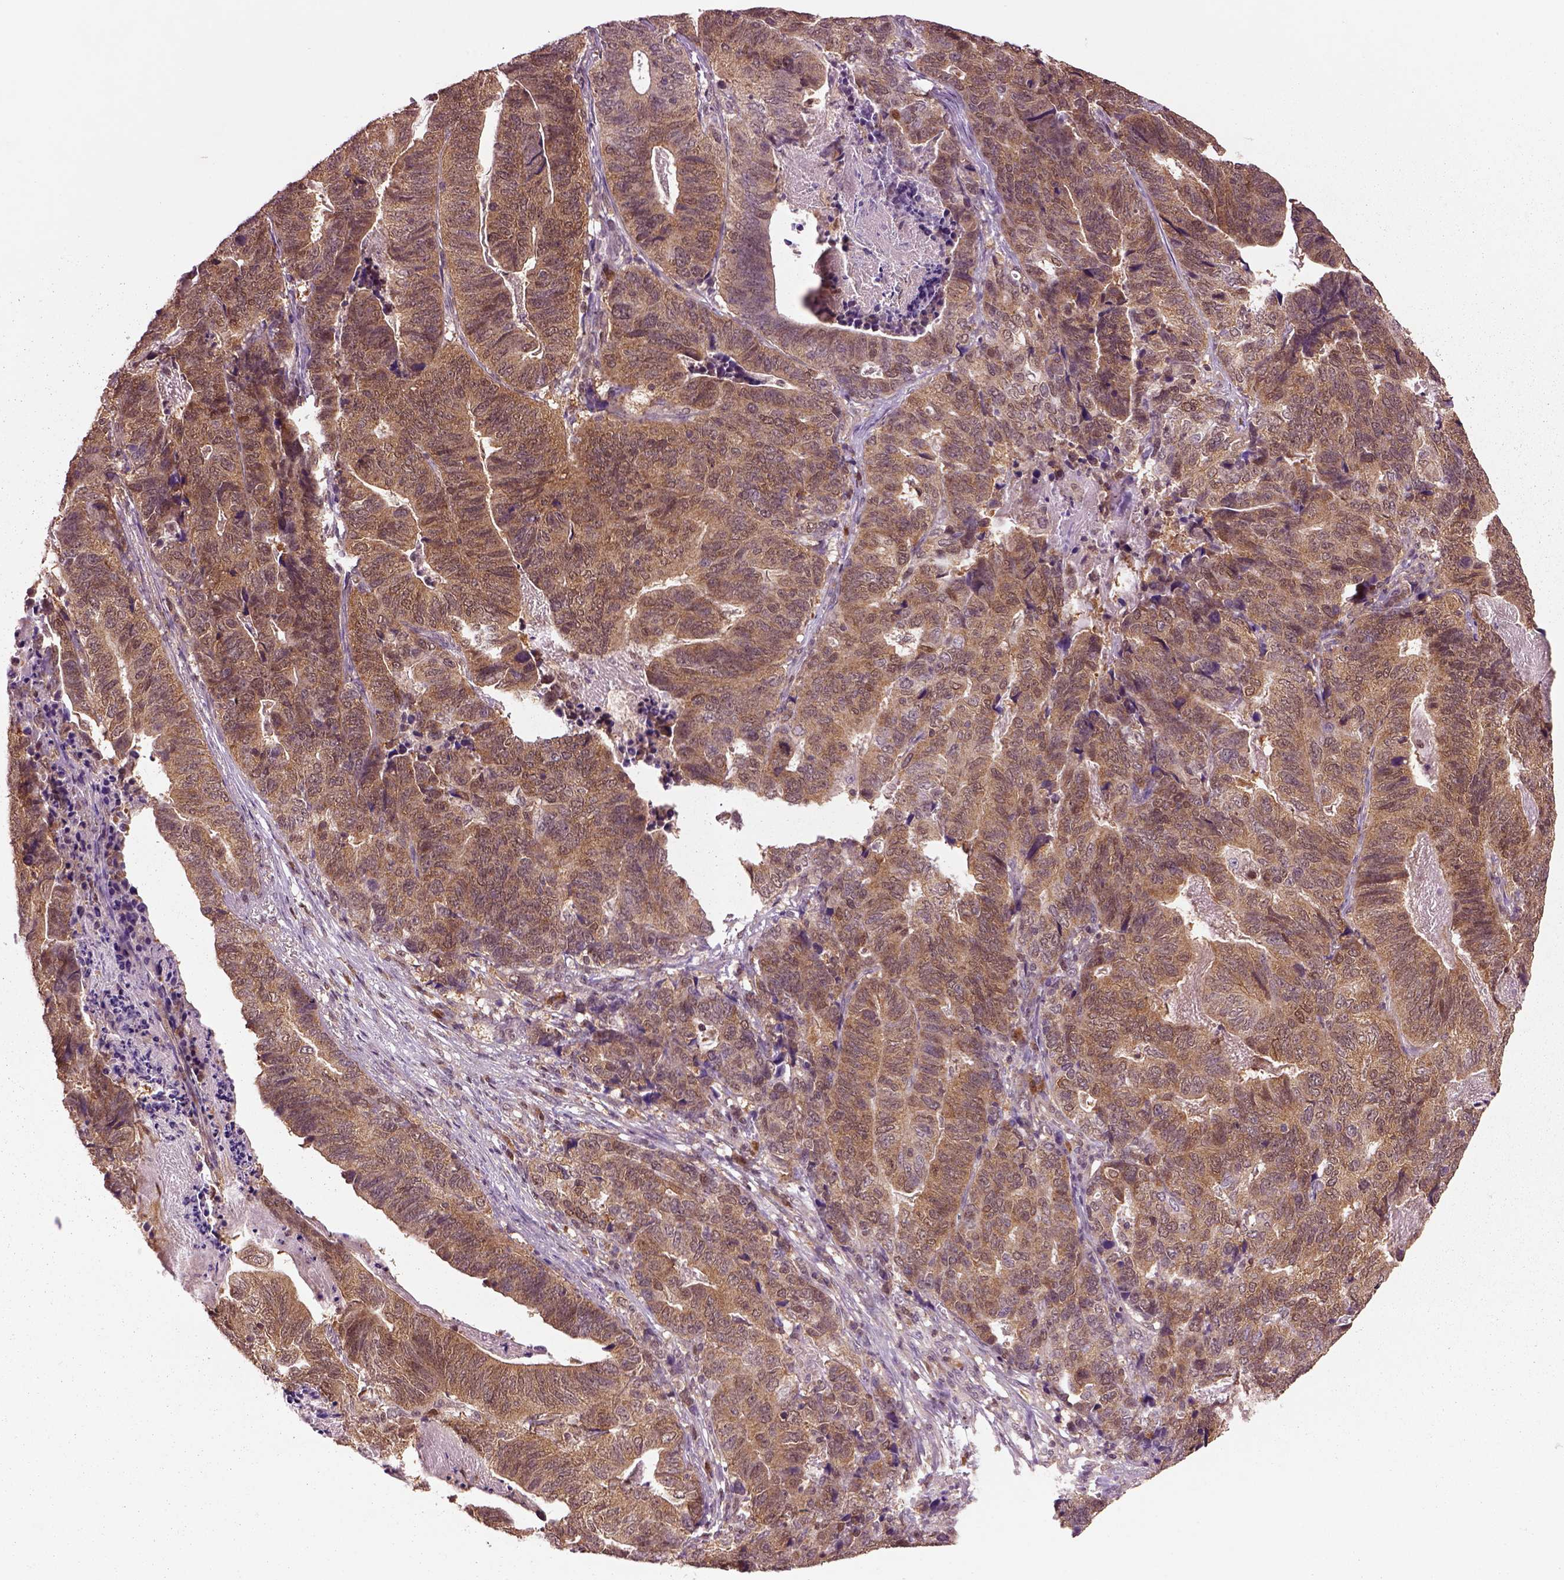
{"staining": {"intensity": "moderate", "quantity": ">75%", "location": "cytoplasmic/membranous"}, "tissue": "stomach cancer", "cell_type": "Tumor cells", "image_type": "cancer", "snomed": [{"axis": "morphology", "description": "Adenocarcinoma, NOS"}, {"axis": "topography", "description": "Stomach, upper"}], "caption": "About >75% of tumor cells in stomach adenocarcinoma display moderate cytoplasmic/membranous protein expression as visualized by brown immunohistochemical staining.", "gene": "MDP1", "patient": {"sex": "female", "age": 67}}